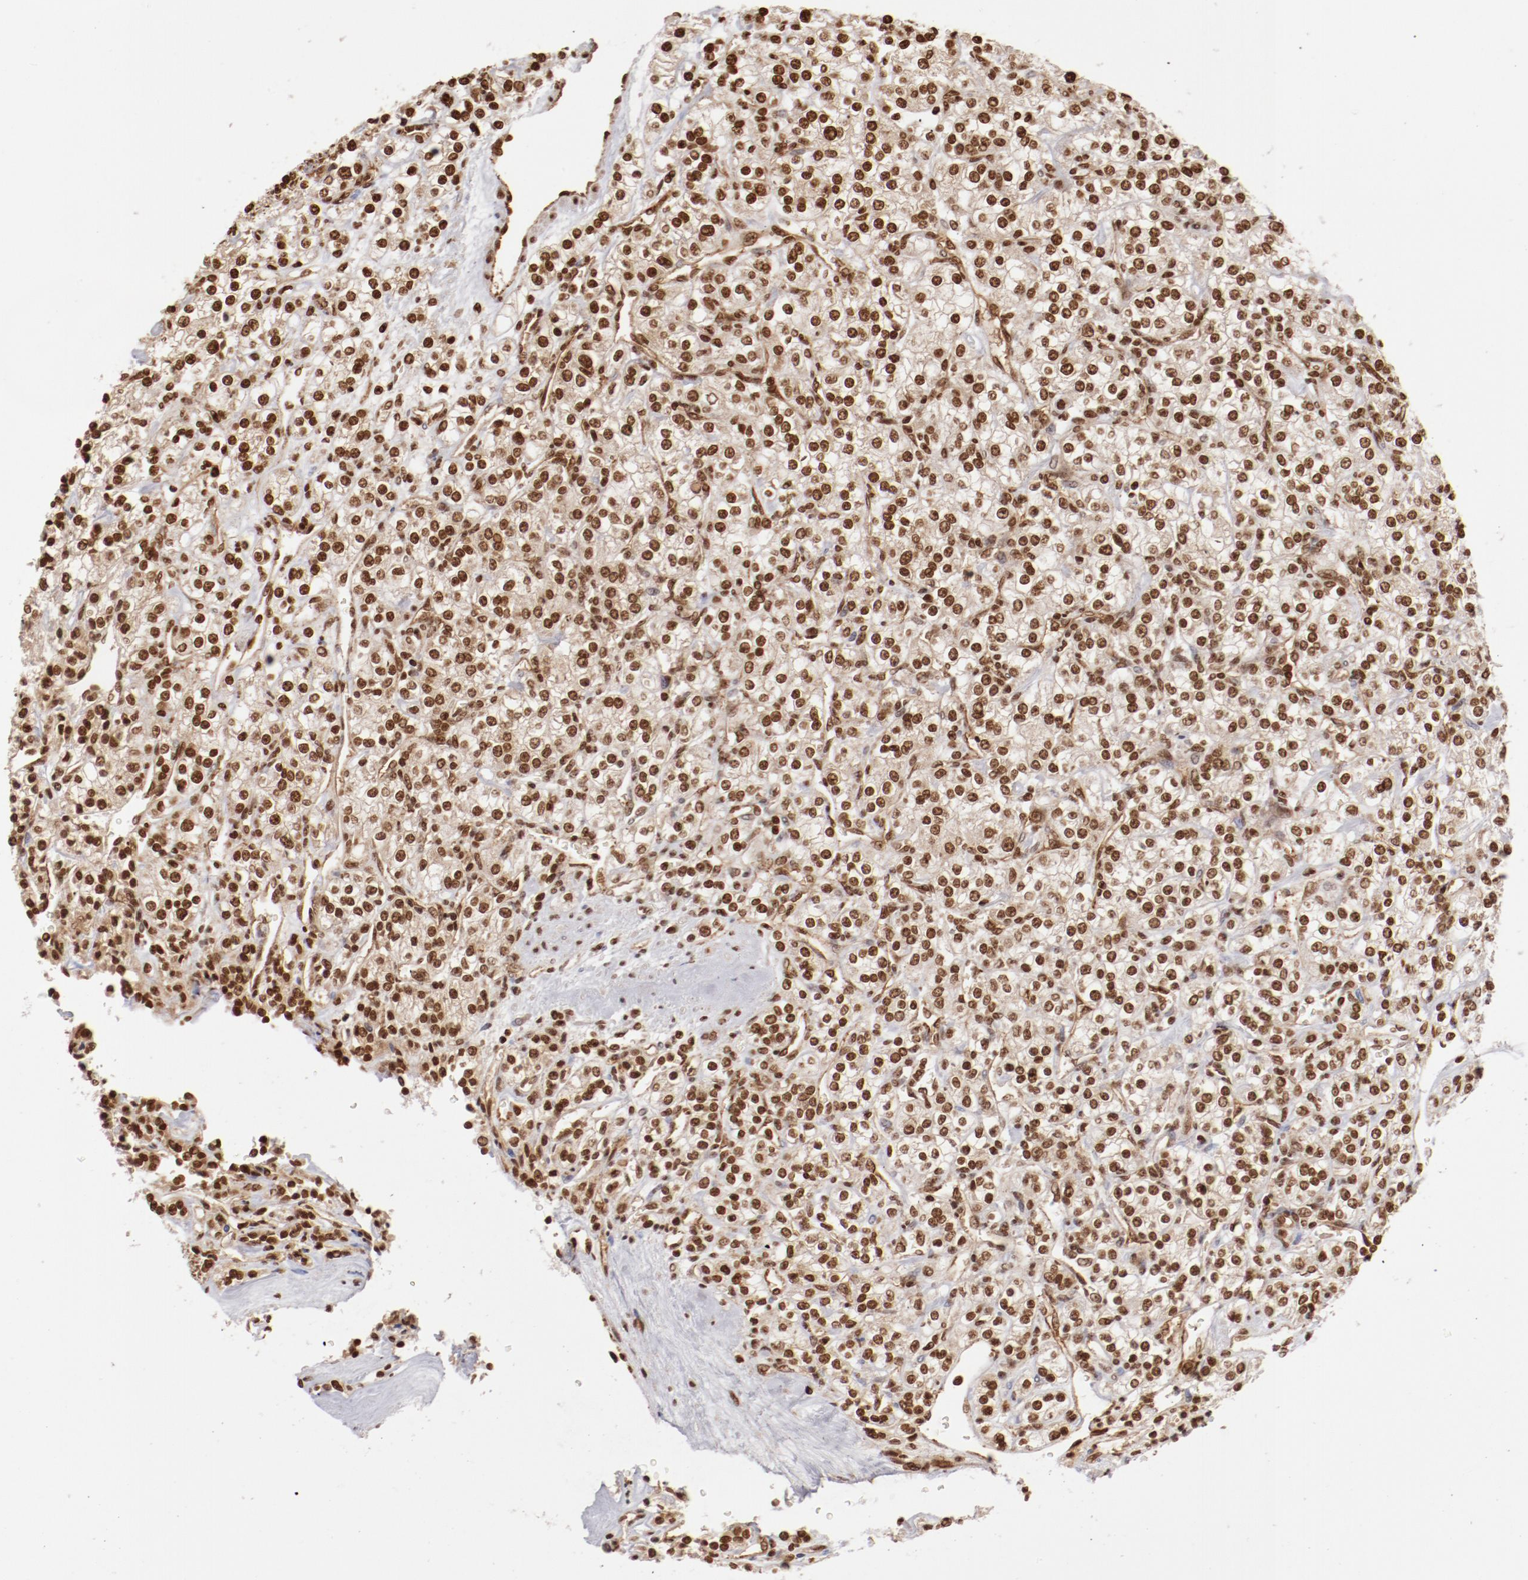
{"staining": {"intensity": "moderate", "quantity": ">75%", "location": "nuclear"}, "tissue": "renal cancer", "cell_type": "Tumor cells", "image_type": "cancer", "snomed": [{"axis": "morphology", "description": "Adenocarcinoma, NOS"}, {"axis": "topography", "description": "Kidney"}], "caption": "The micrograph displays immunohistochemical staining of renal cancer. There is moderate nuclear positivity is seen in about >75% of tumor cells.", "gene": "ABL2", "patient": {"sex": "male", "age": 77}}